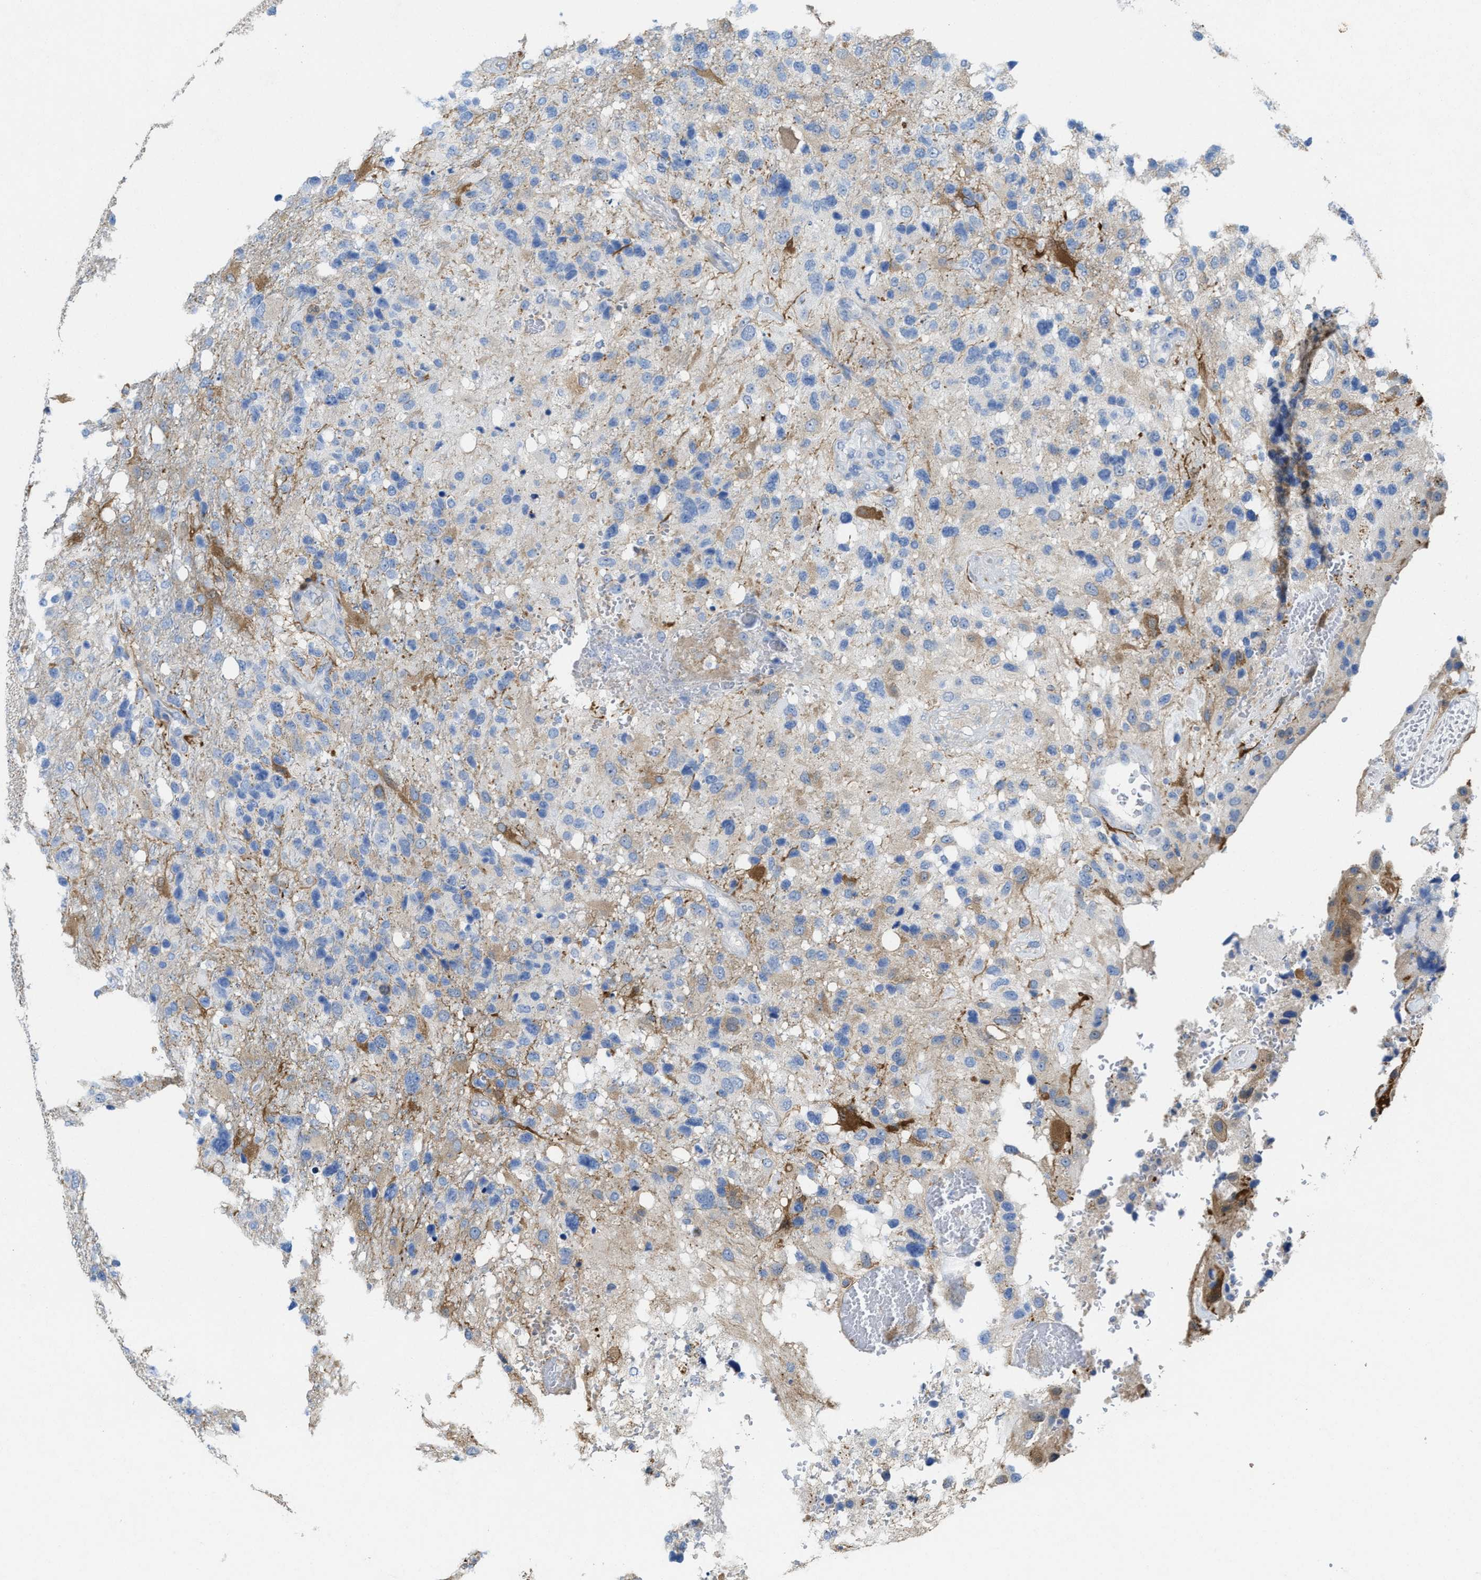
{"staining": {"intensity": "weak", "quantity": "<25%", "location": "cytoplasmic/membranous"}, "tissue": "glioma", "cell_type": "Tumor cells", "image_type": "cancer", "snomed": [{"axis": "morphology", "description": "Glioma, malignant, High grade"}, {"axis": "topography", "description": "Brain"}], "caption": "Tumor cells are negative for protein expression in human malignant high-grade glioma. The staining is performed using DAB brown chromogen with nuclei counter-stained in using hematoxylin.", "gene": "ASS1", "patient": {"sex": "female", "age": 58}}